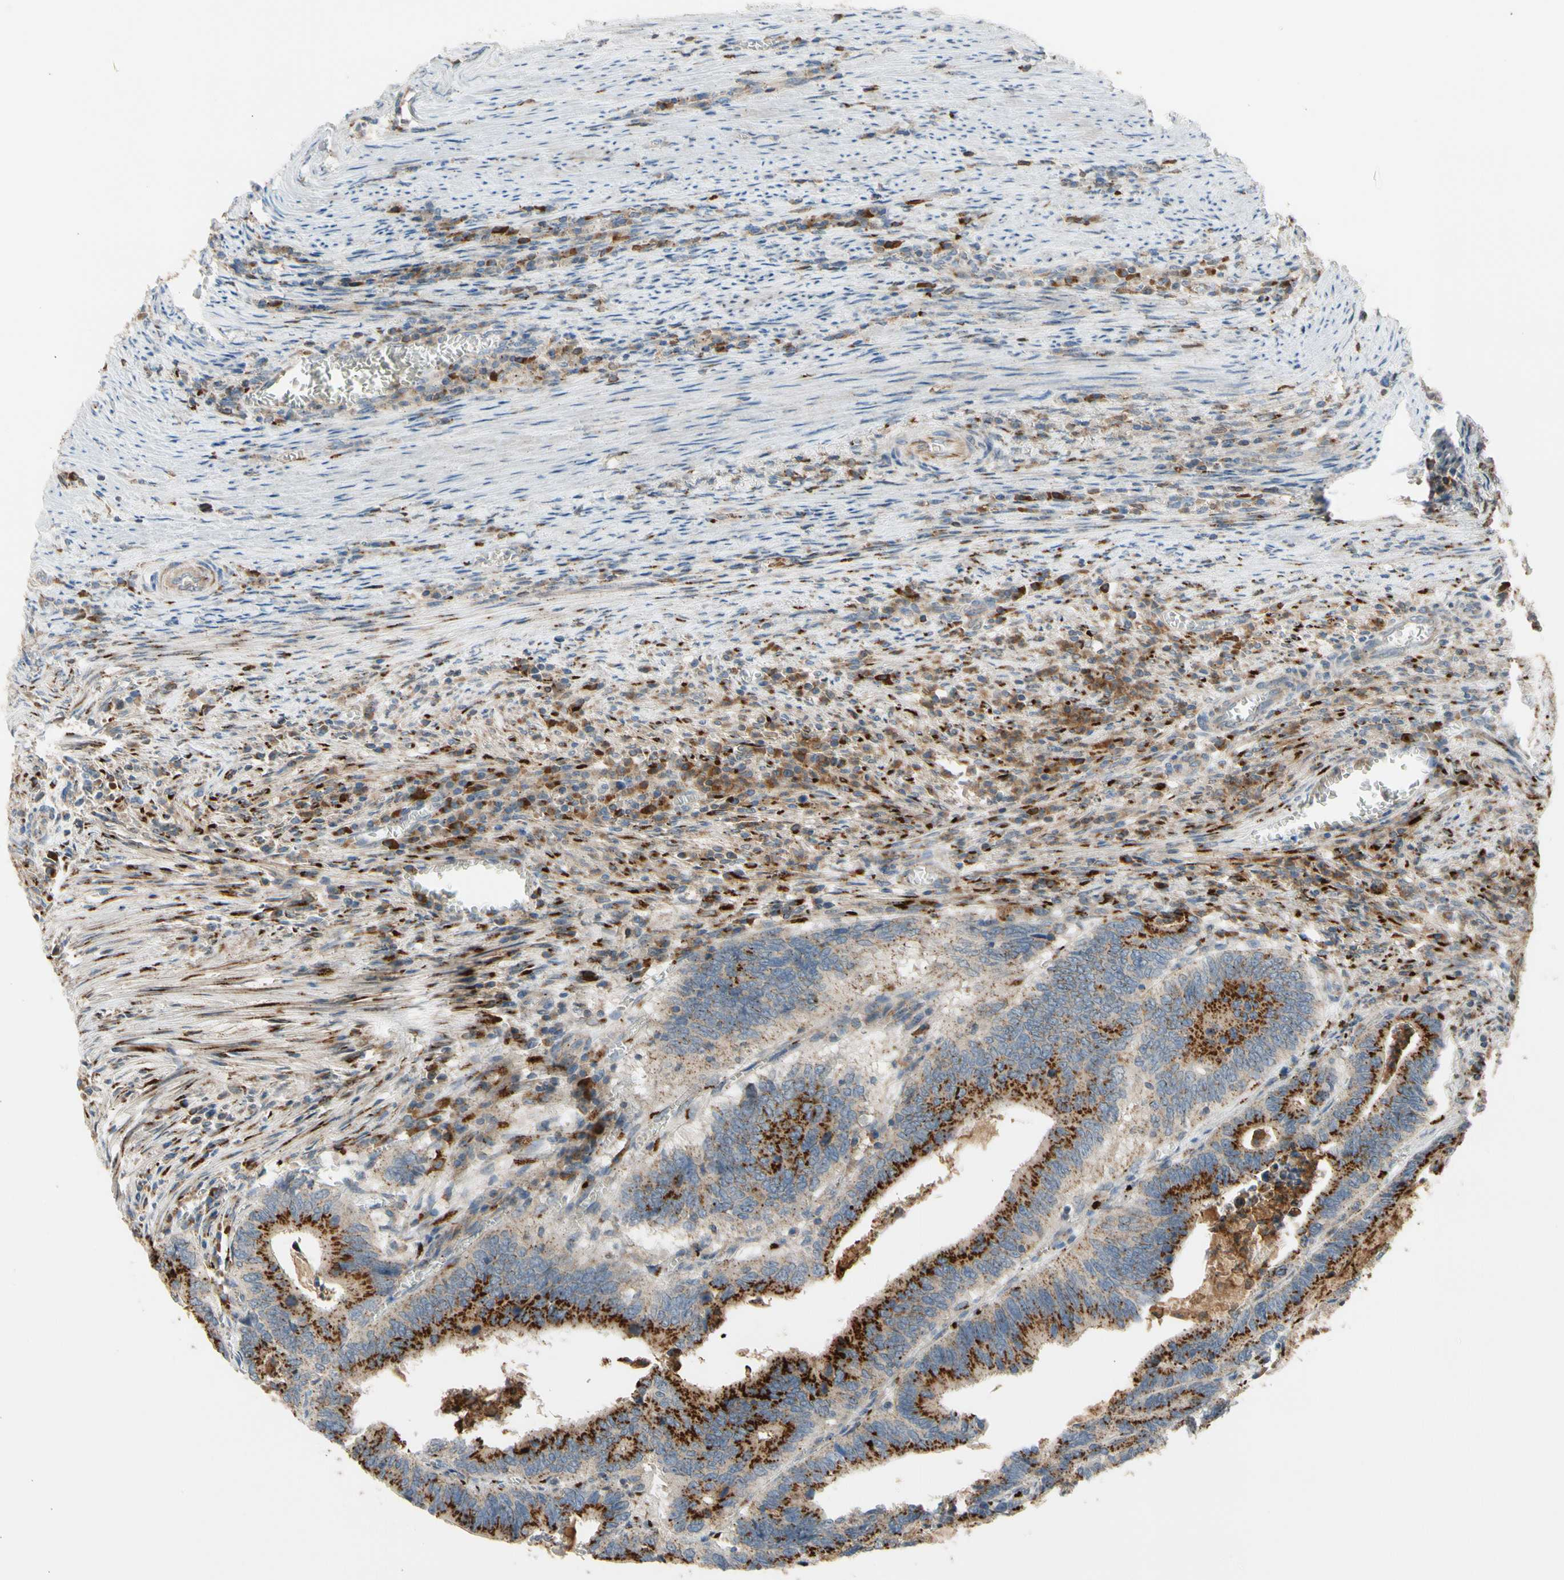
{"staining": {"intensity": "strong", "quantity": ">75%", "location": "cytoplasmic/membranous"}, "tissue": "colorectal cancer", "cell_type": "Tumor cells", "image_type": "cancer", "snomed": [{"axis": "morphology", "description": "Adenocarcinoma, NOS"}, {"axis": "topography", "description": "Colon"}], "caption": "Adenocarcinoma (colorectal) tissue reveals strong cytoplasmic/membranous staining in approximately >75% of tumor cells, visualized by immunohistochemistry.", "gene": "GALNT5", "patient": {"sex": "male", "age": 72}}